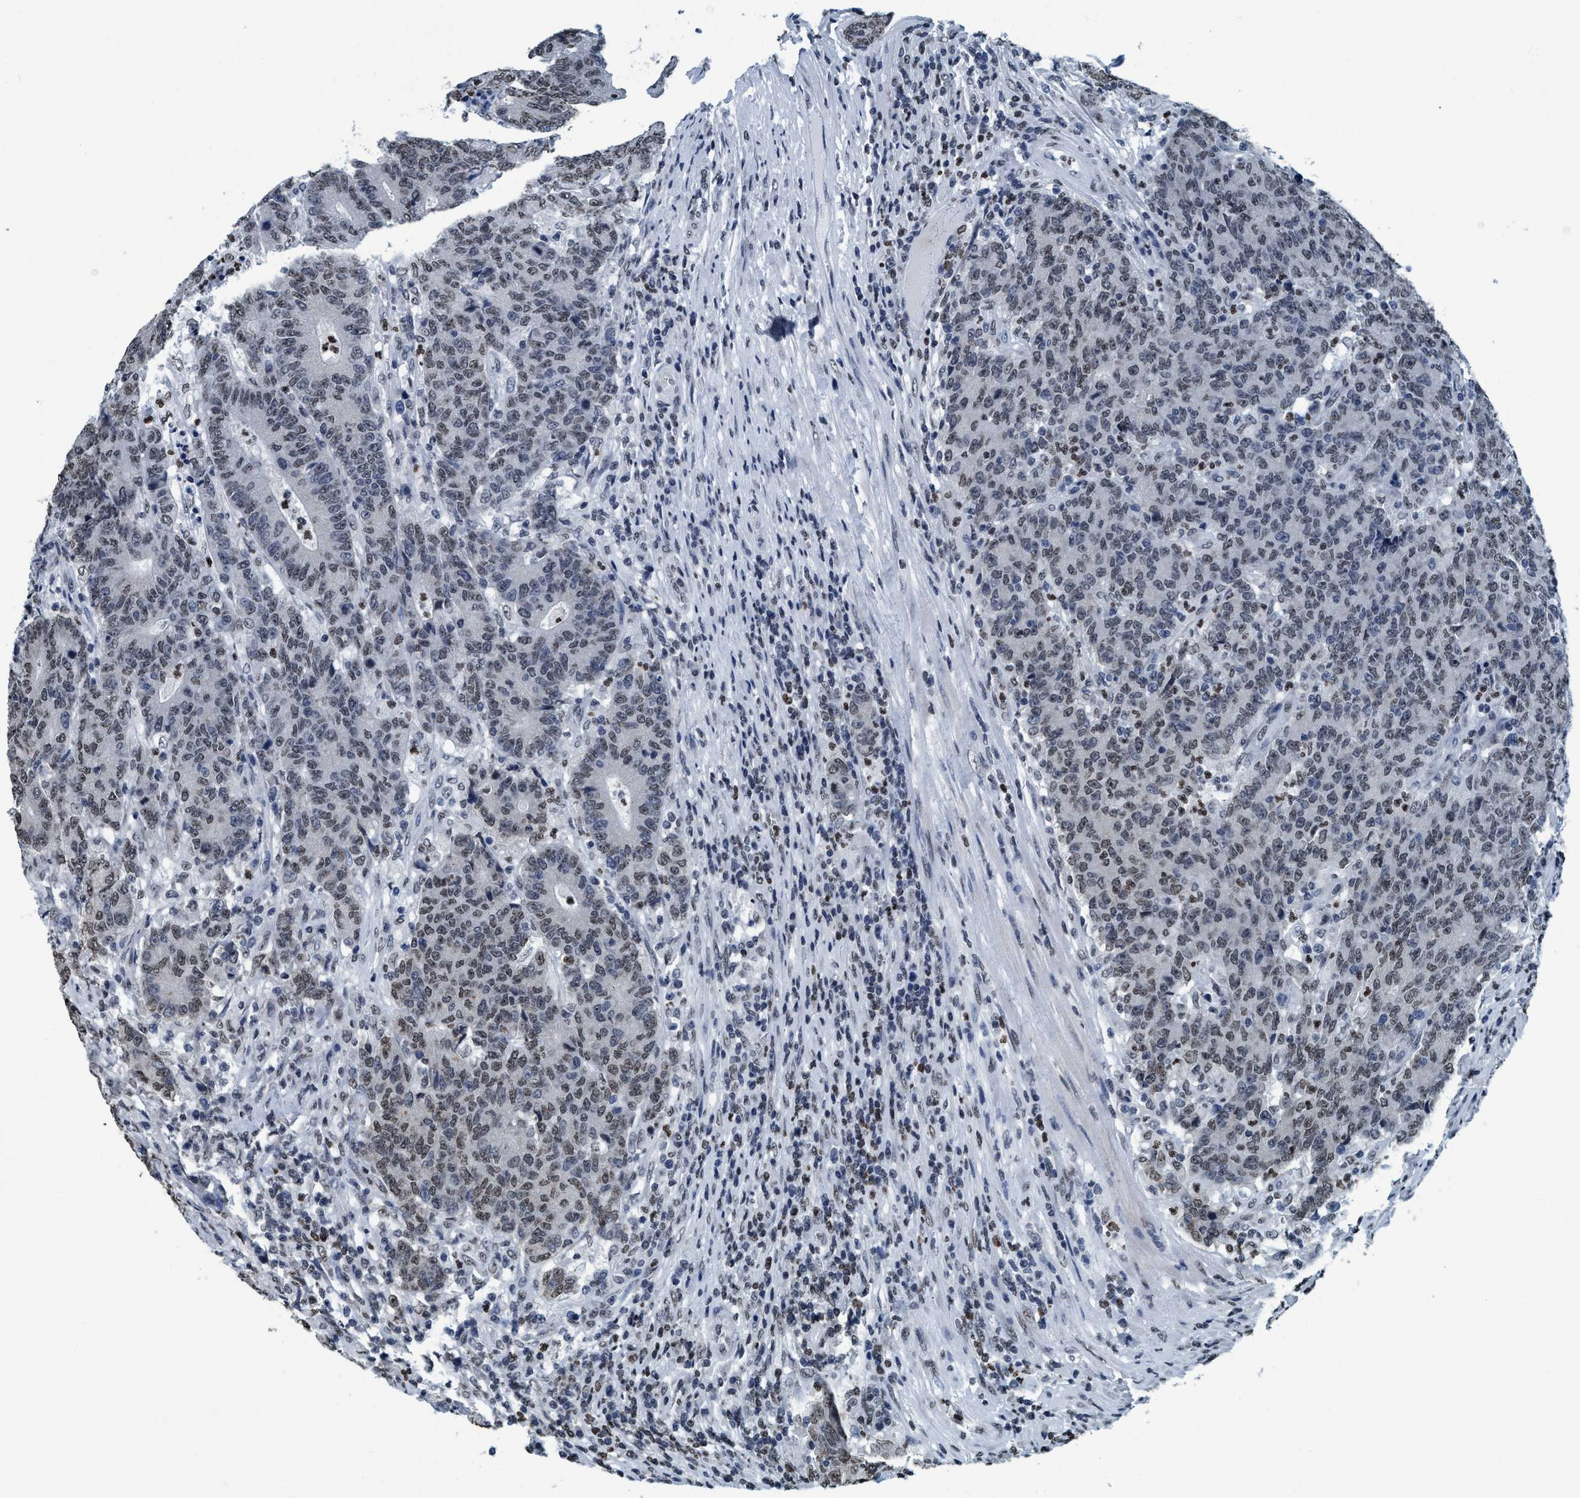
{"staining": {"intensity": "weak", "quantity": ">75%", "location": "nuclear"}, "tissue": "colorectal cancer", "cell_type": "Tumor cells", "image_type": "cancer", "snomed": [{"axis": "morphology", "description": "Normal tissue, NOS"}, {"axis": "morphology", "description": "Adenocarcinoma, NOS"}, {"axis": "topography", "description": "Colon"}], "caption": "Human colorectal cancer stained with a protein marker demonstrates weak staining in tumor cells.", "gene": "CCNE2", "patient": {"sex": "female", "age": 75}}